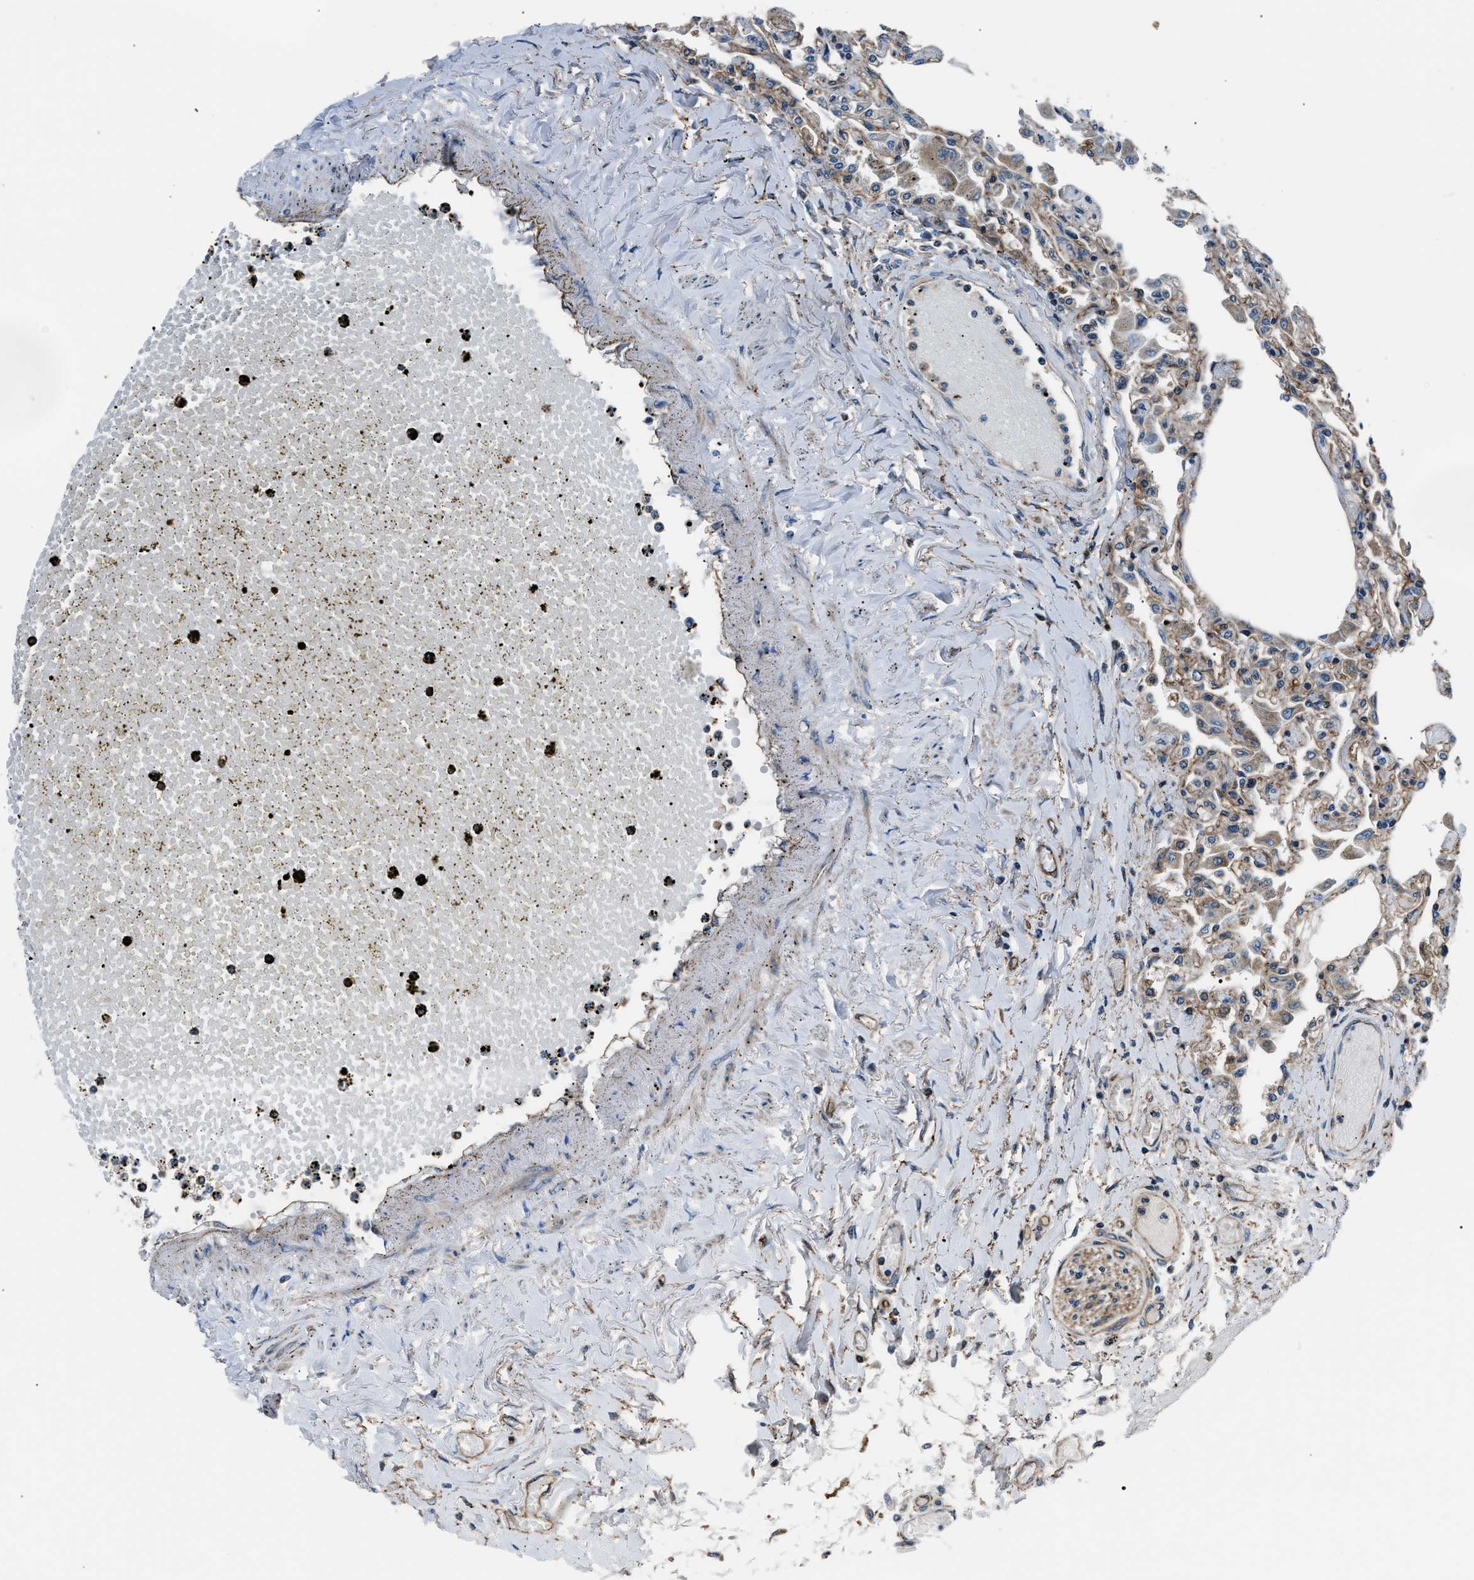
{"staining": {"intensity": "moderate", "quantity": "25%-75%", "location": "cytoplasmic/membranous"}, "tissue": "lung", "cell_type": "Alveolar cells", "image_type": "normal", "snomed": [{"axis": "morphology", "description": "Normal tissue, NOS"}, {"axis": "topography", "description": "Bronchus"}, {"axis": "topography", "description": "Lung"}], "caption": "This is a micrograph of IHC staining of unremarkable lung, which shows moderate expression in the cytoplasmic/membranous of alveolar cells.", "gene": "ENSG00000281039", "patient": {"sex": "female", "age": 49}}